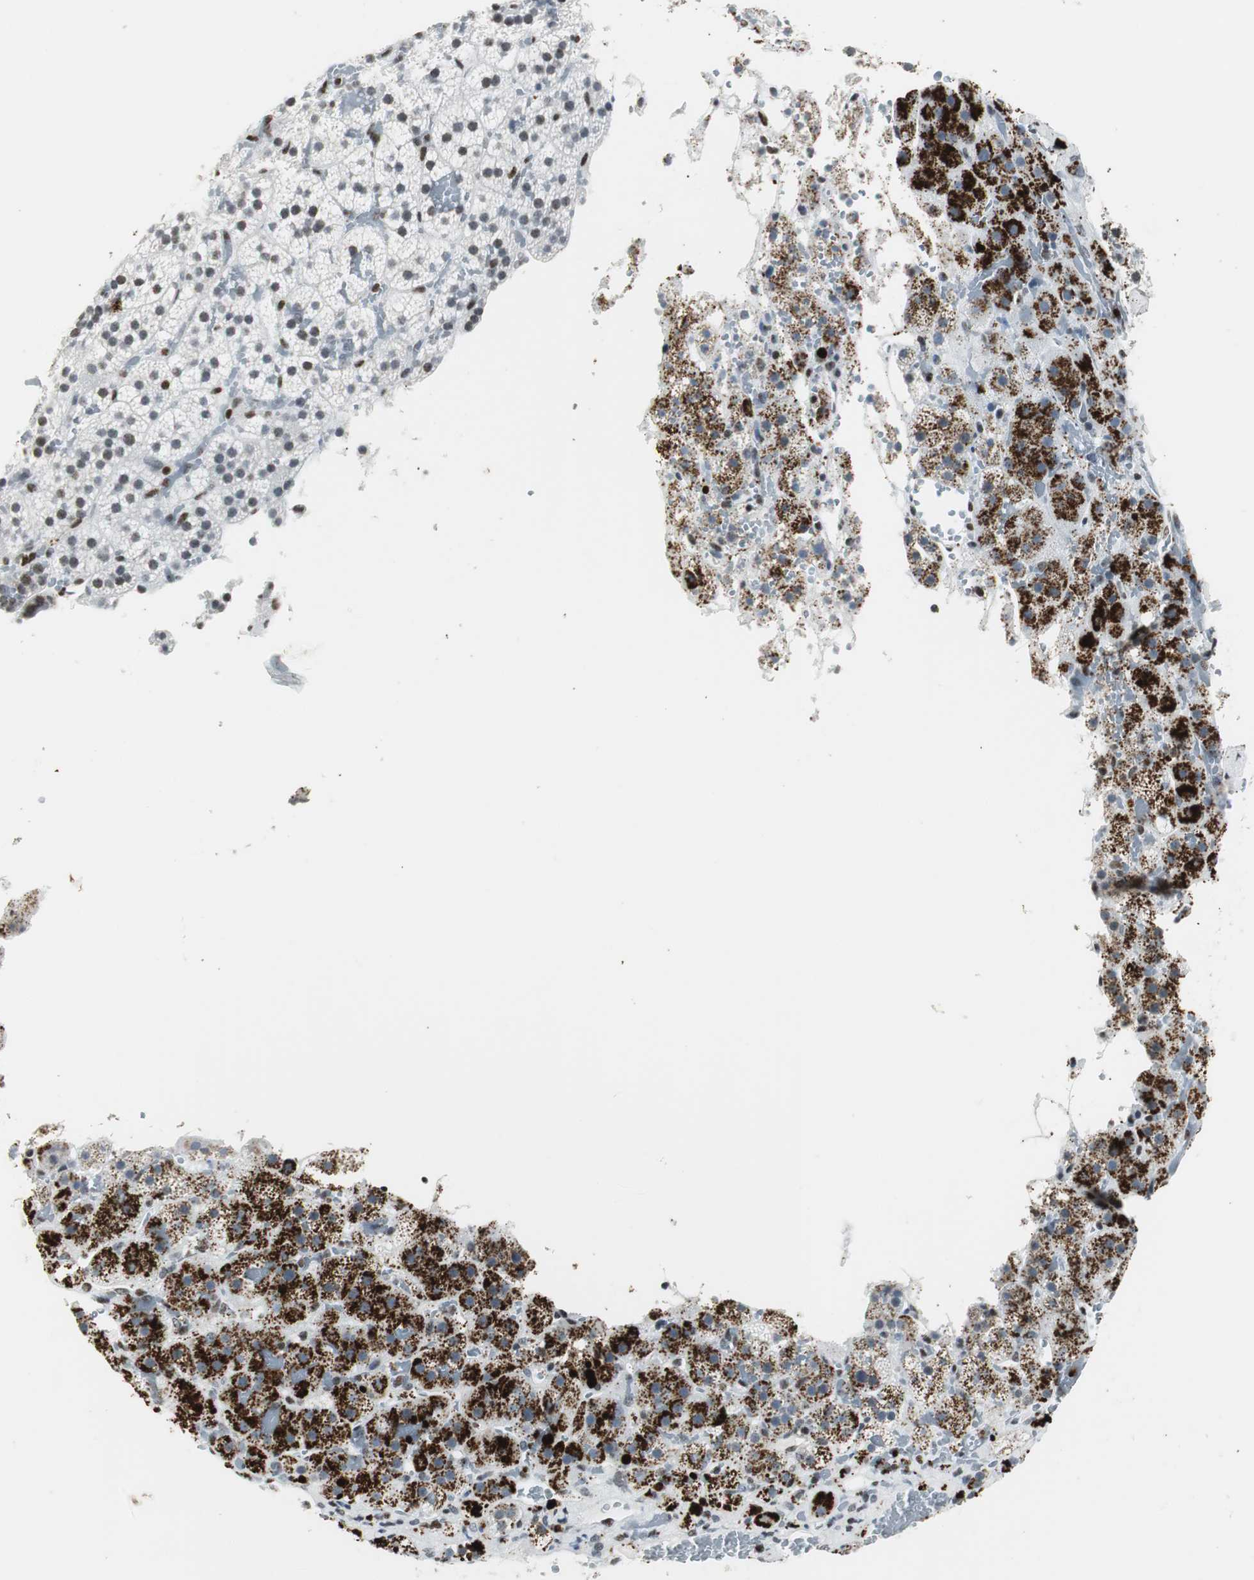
{"staining": {"intensity": "moderate", "quantity": "25%-75%", "location": "cytoplasmic/membranous,nuclear"}, "tissue": "adrenal gland", "cell_type": "Glandular cells", "image_type": "normal", "snomed": [{"axis": "morphology", "description": "Normal tissue, NOS"}, {"axis": "topography", "description": "Adrenal gland"}], "caption": "An immunohistochemistry (IHC) micrograph of unremarkable tissue is shown. Protein staining in brown labels moderate cytoplasmic/membranous,nuclear positivity in adrenal gland within glandular cells. (Brightfield microscopy of DAB IHC at high magnification).", "gene": "RBBP4", "patient": {"sex": "female", "age": 59}}